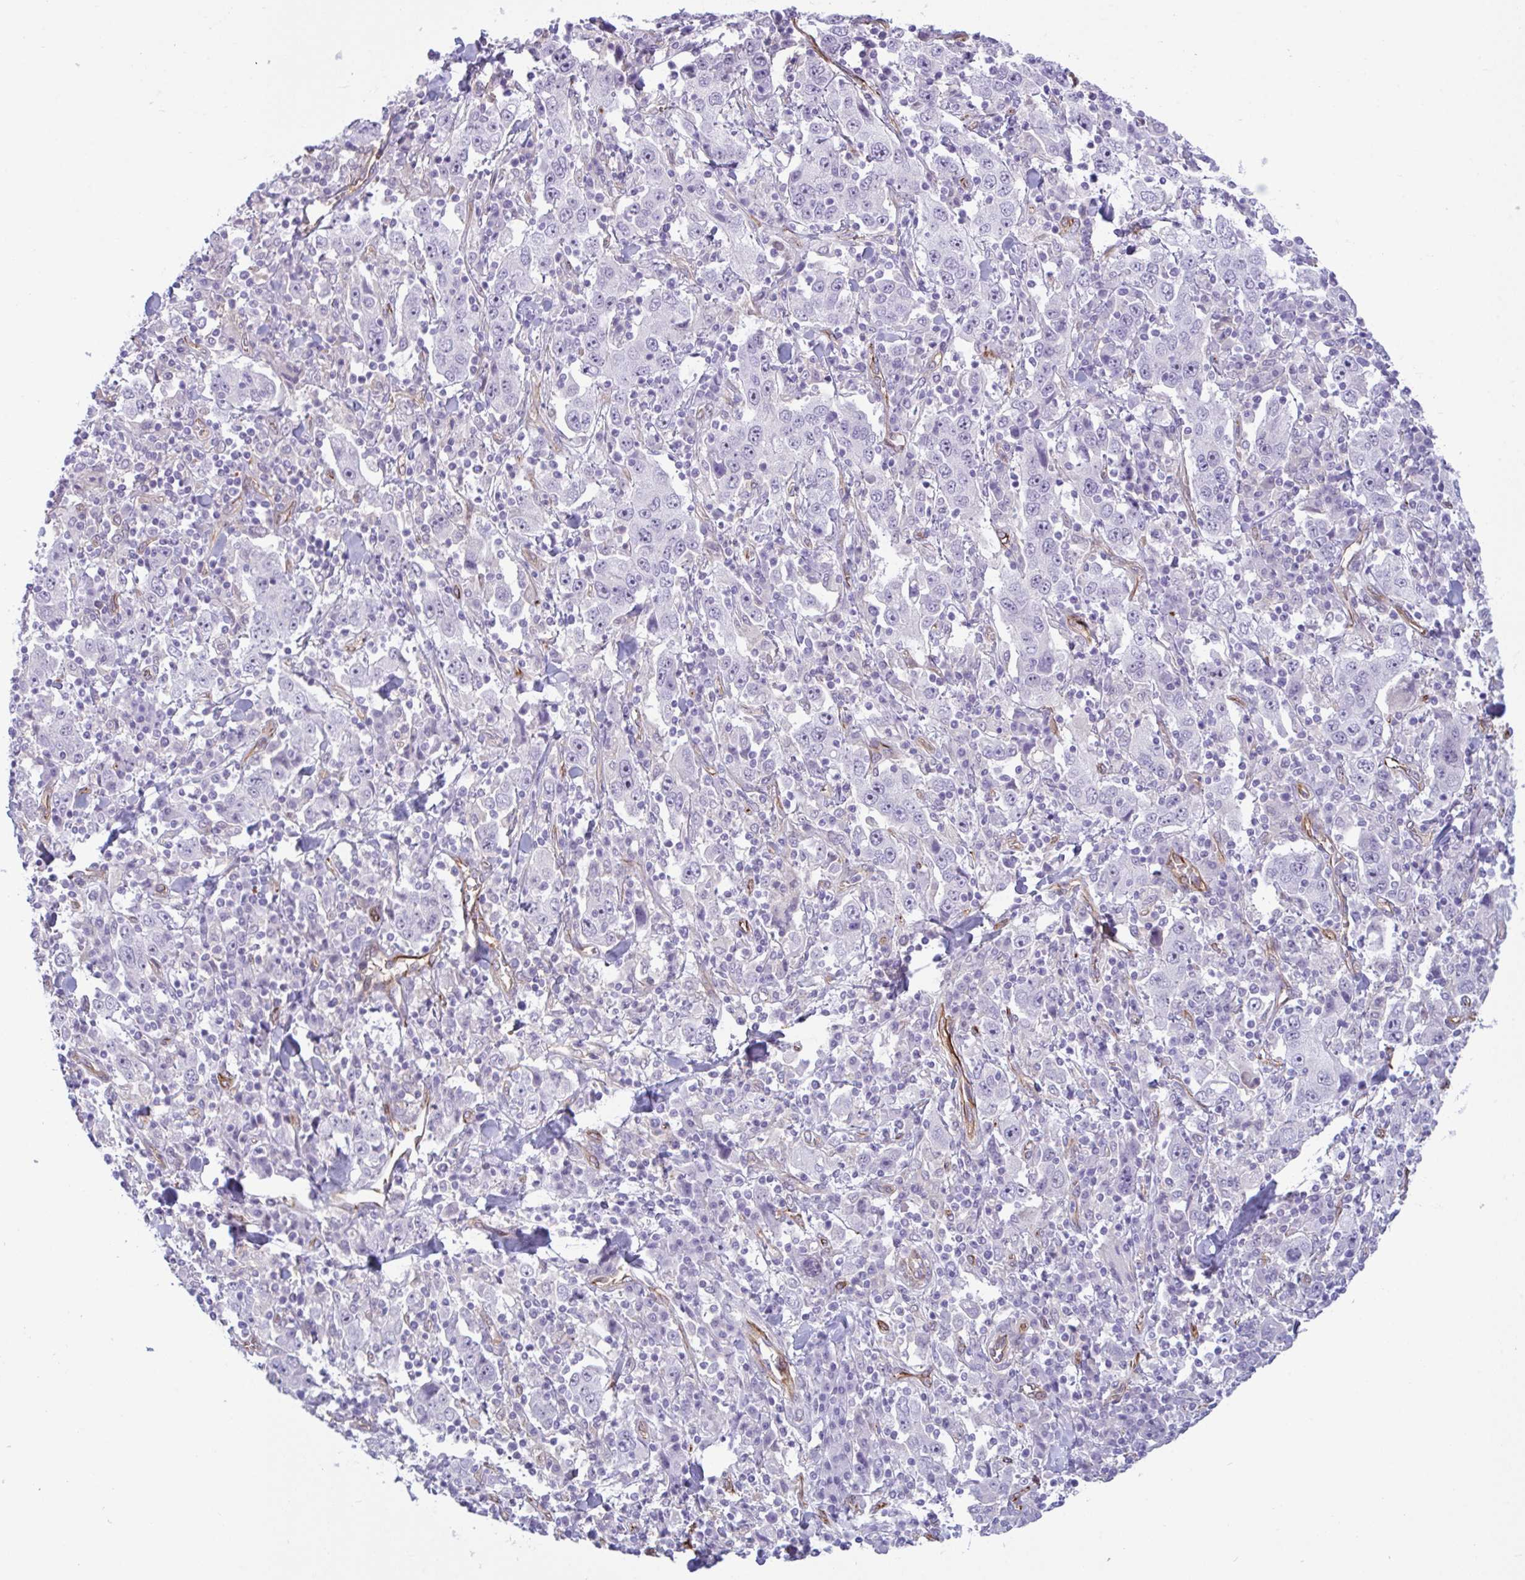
{"staining": {"intensity": "negative", "quantity": "none", "location": "none"}, "tissue": "stomach cancer", "cell_type": "Tumor cells", "image_type": "cancer", "snomed": [{"axis": "morphology", "description": "Normal tissue, NOS"}, {"axis": "morphology", "description": "Adenocarcinoma, NOS"}, {"axis": "topography", "description": "Stomach, upper"}, {"axis": "topography", "description": "Stomach"}], "caption": "A high-resolution image shows immunohistochemistry staining of stomach cancer (adenocarcinoma), which exhibits no significant staining in tumor cells.", "gene": "PRRT4", "patient": {"sex": "male", "age": 59}}